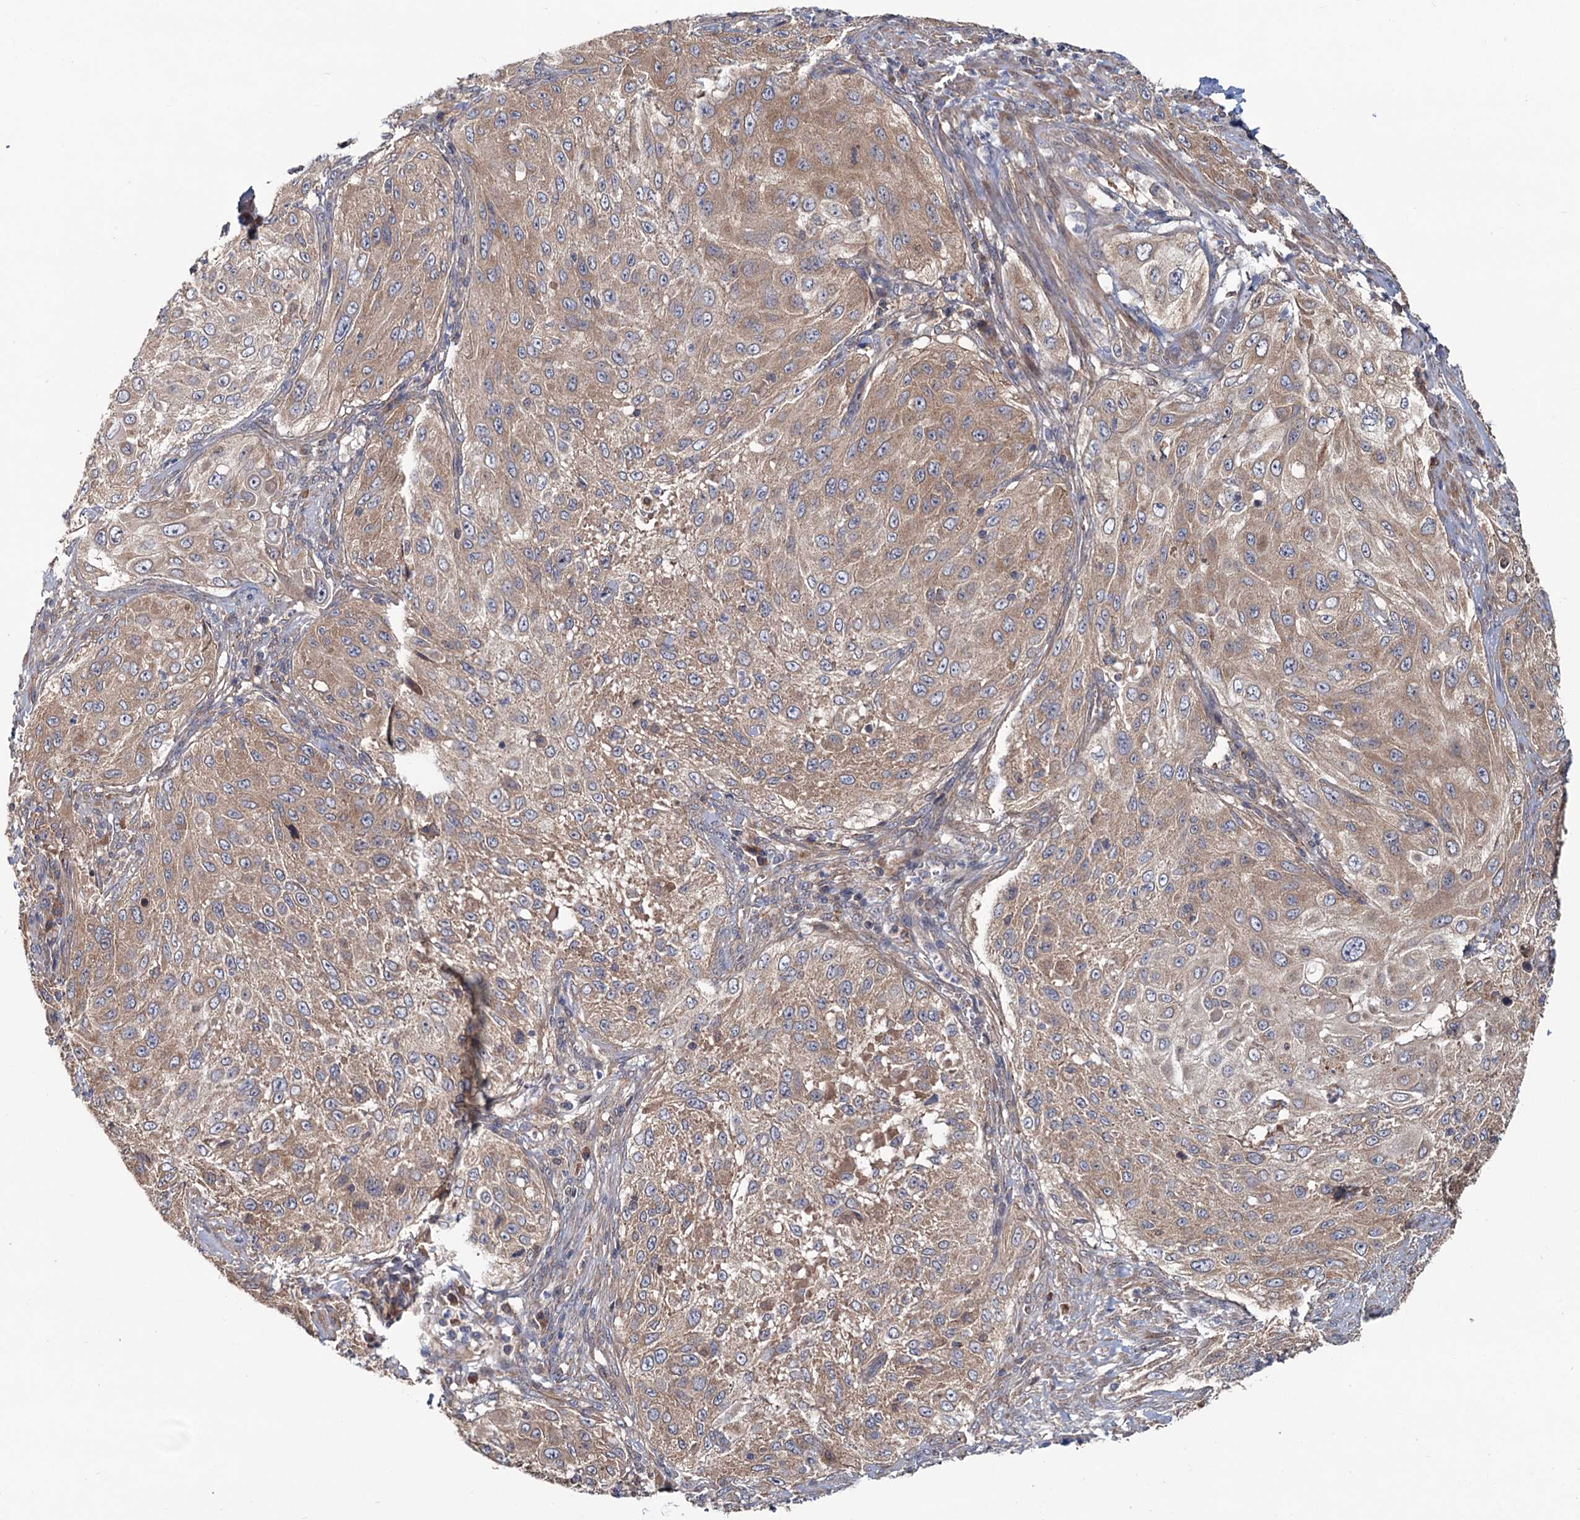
{"staining": {"intensity": "weak", "quantity": ">75%", "location": "cytoplasmic/membranous"}, "tissue": "cervical cancer", "cell_type": "Tumor cells", "image_type": "cancer", "snomed": [{"axis": "morphology", "description": "Squamous cell carcinoma, NOS"}, {"axis": "topography", "description": "Cervix"}], "caption": "Immunohistochemistry (DAB (3,3'-diaminobenzidine)) staining of human cervical squamous cell carcinoma displays weak cytoplasmic/membranous protein expression in about >75% of tumor cells.", "gene": "MTRR", "patient": {"sex": "female", "age": 42}}